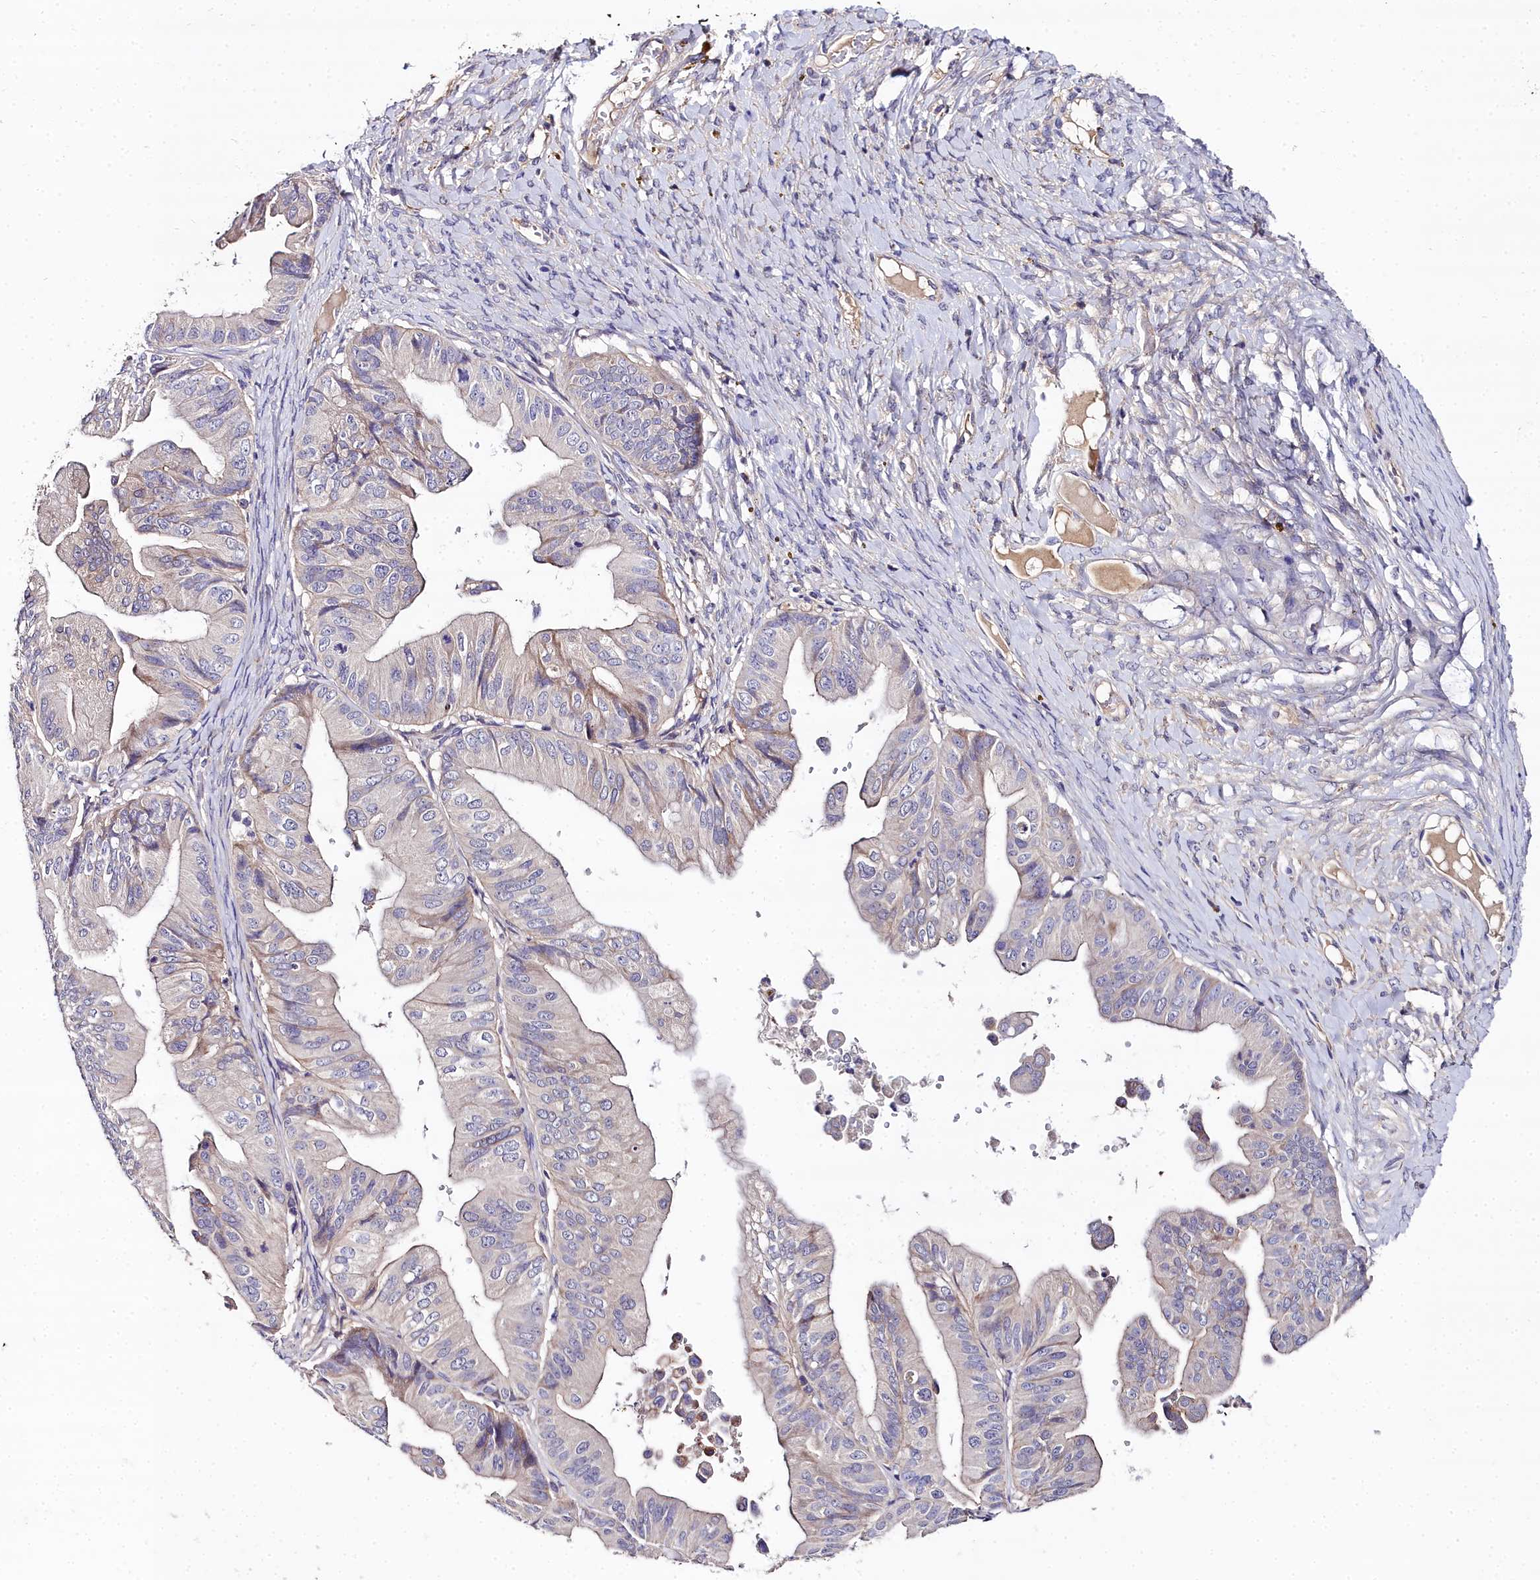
{"staining": {"intensity": "negative", "quantity": "none", "location": "none"}, "tissue": "ovarian cancer", "cell_type": "Tumor cells", "image_type": "cancer", "snomed": [{"axis": "morphology", "description": "Cystadenocarcinoma, mucinous, NOS"}, {"axis": "topography", "description": "Ovary"}], "caption": "The micrograph reveals no significant expression in tumor cells of ovarian cancer.", "gene": "NT5M", "patient": {"sex": "female", "age": 61}}